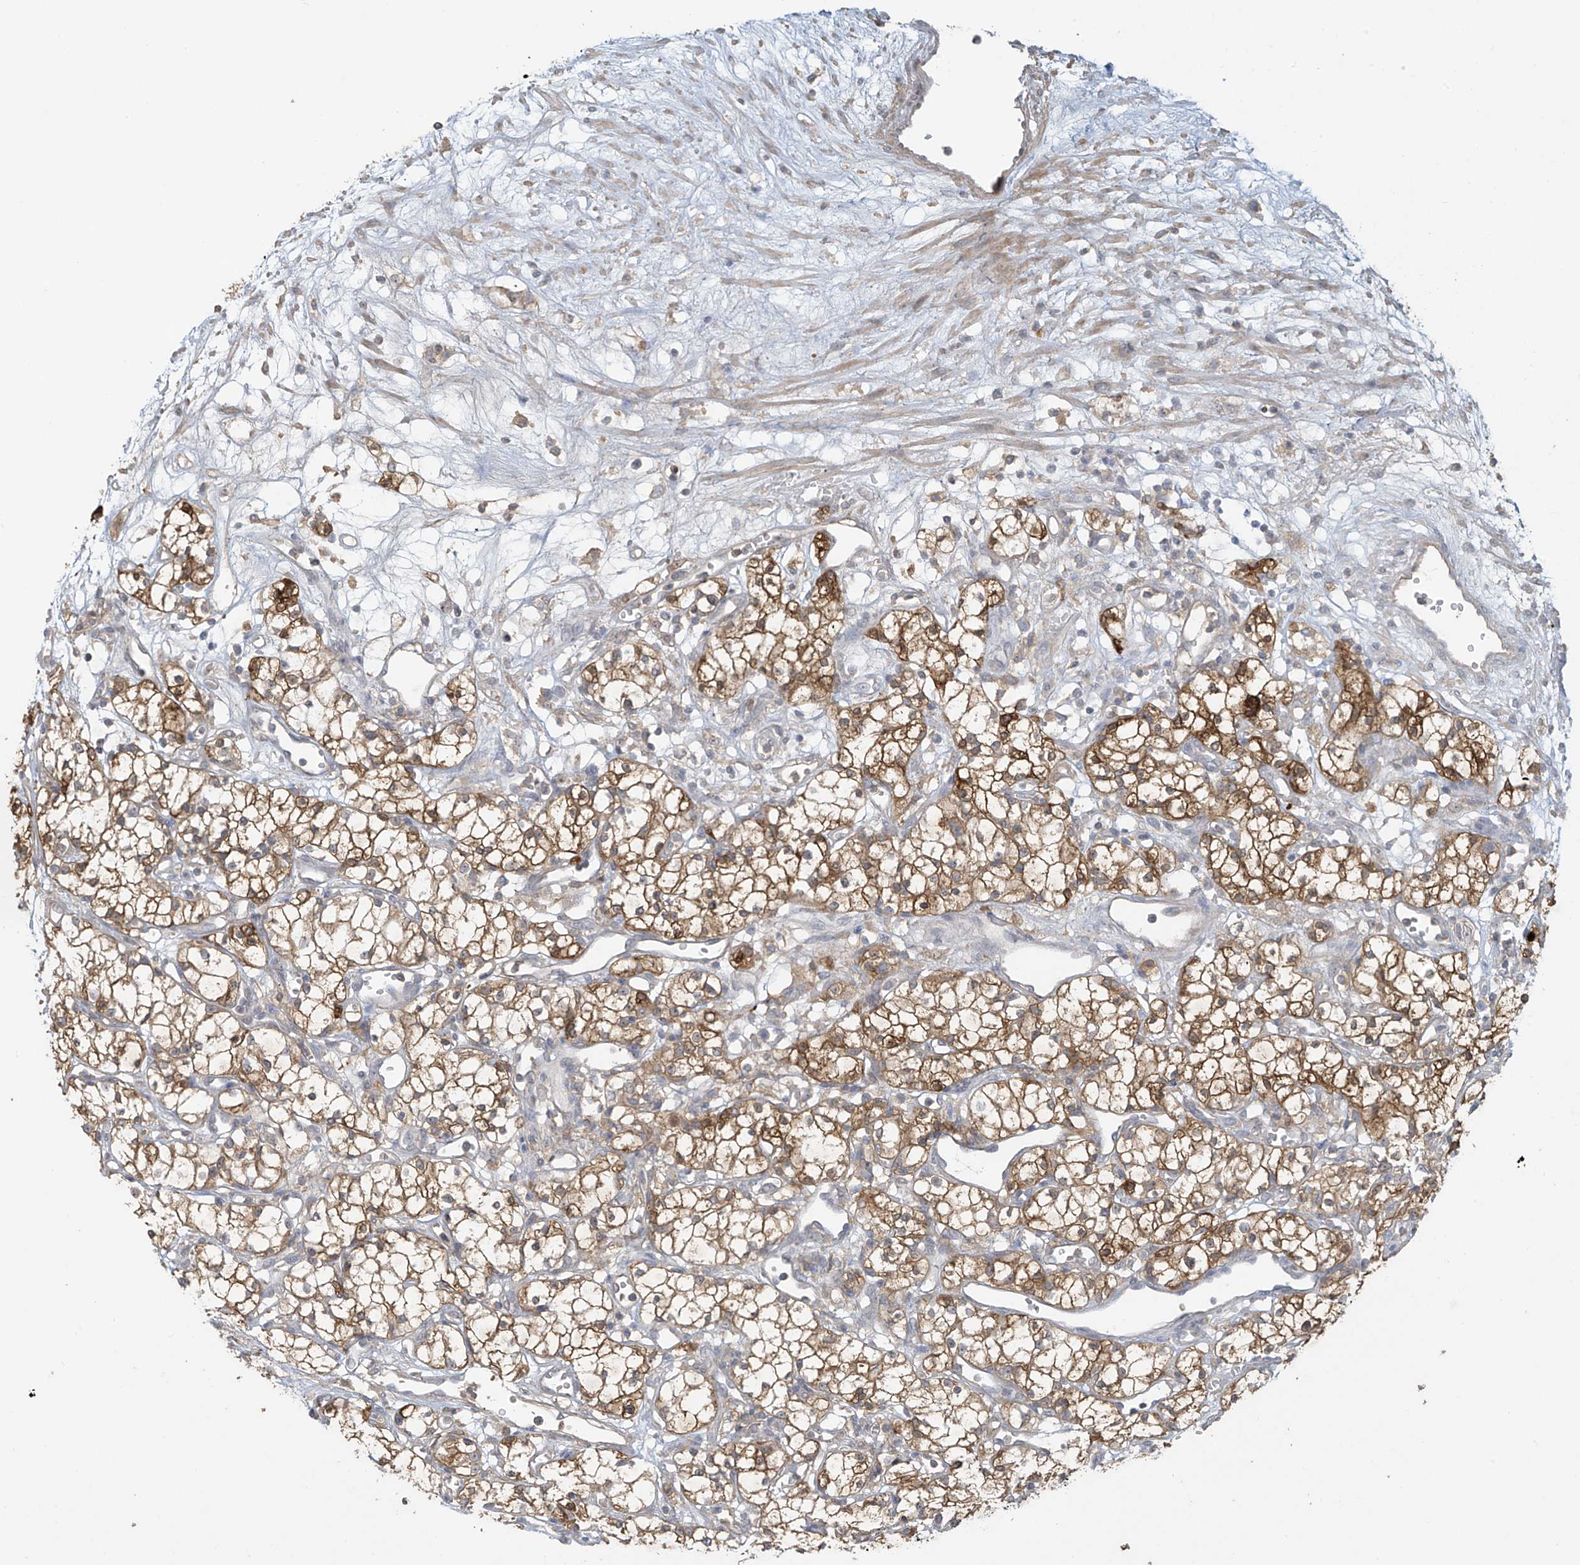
{"staining": {"intensity": "moderate", "quantity": ">75%", "location": "cytoplasmic/membranous"}, "tissue": "renal cancer", "cell_type": "Tumor cells", "image_type": "cancer", "snomed": [{"axis": "morphology", "description": "Adenocarcinoma, NOS"}, {"axis": "topography", "description": "Kidney"}], "caption": "A photomicrograph showing moderate cytoplasmic/membranous expression in about >75% of tumor cells in renal cancer (adenocarcinoma), as visualized by brown immunohistochemical staining.", "gene": "TAGAP", "patient": {"sex": "male", "age": 59}}